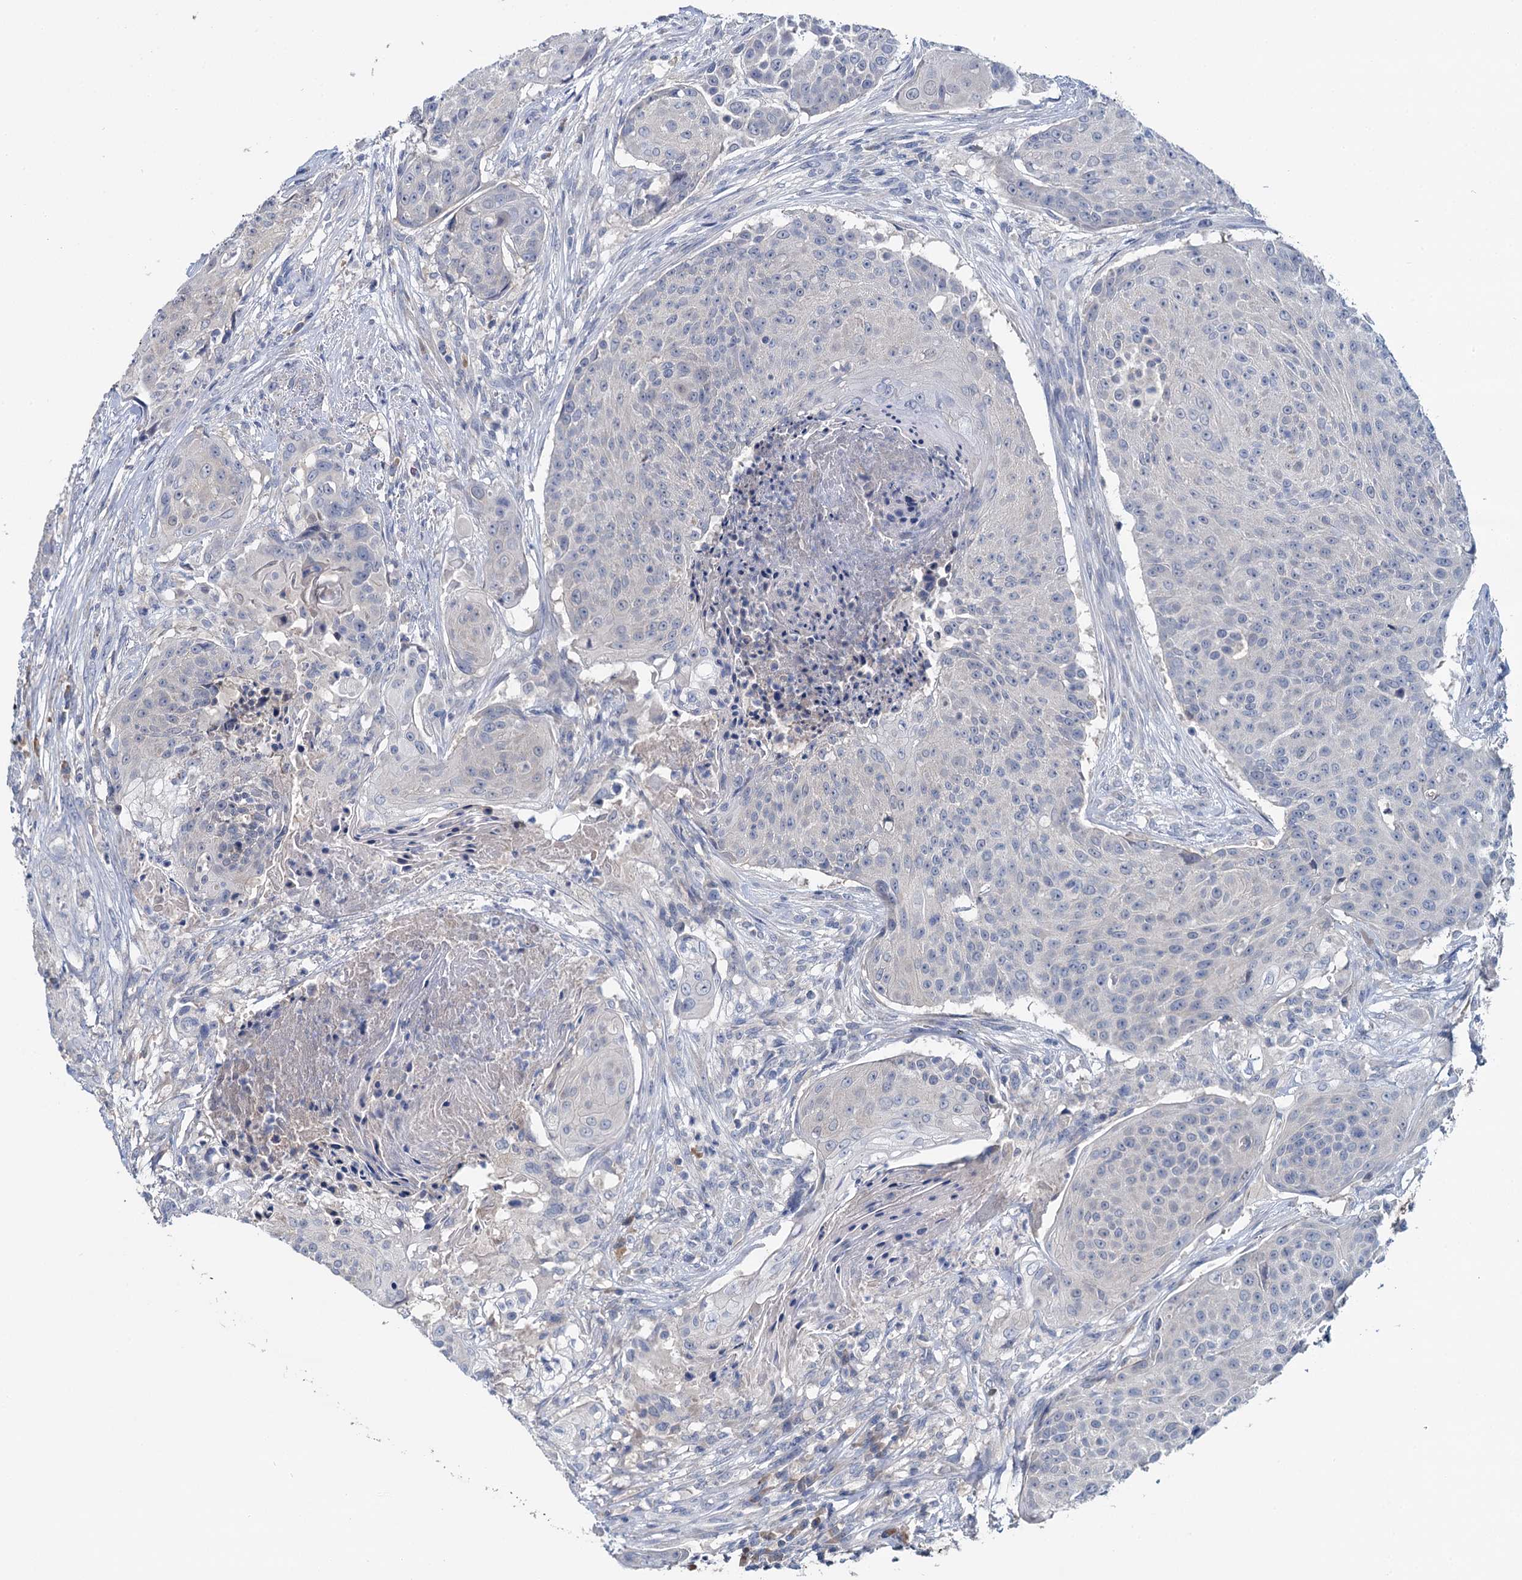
{"staining": {"intensity": "negative", "quantity": "none", "location": "none"}, "tissue": "urothelial cancer", "cell_type": "Tumor cells", "image_type": "cancer", "snomed": [{"axis": "morphology", "description": "Urothelial carcinoma, High grade"}, {"axis": "topography", "description": "Urinary bladder"}], "caption": "This is an immunohistochemistry photomicrograph of human urothelial carcinoma (high-grade). There is no positivity in tumor cells.", "gene": "ANKRD42", "patient": {"sex": "female", "age": 63}}